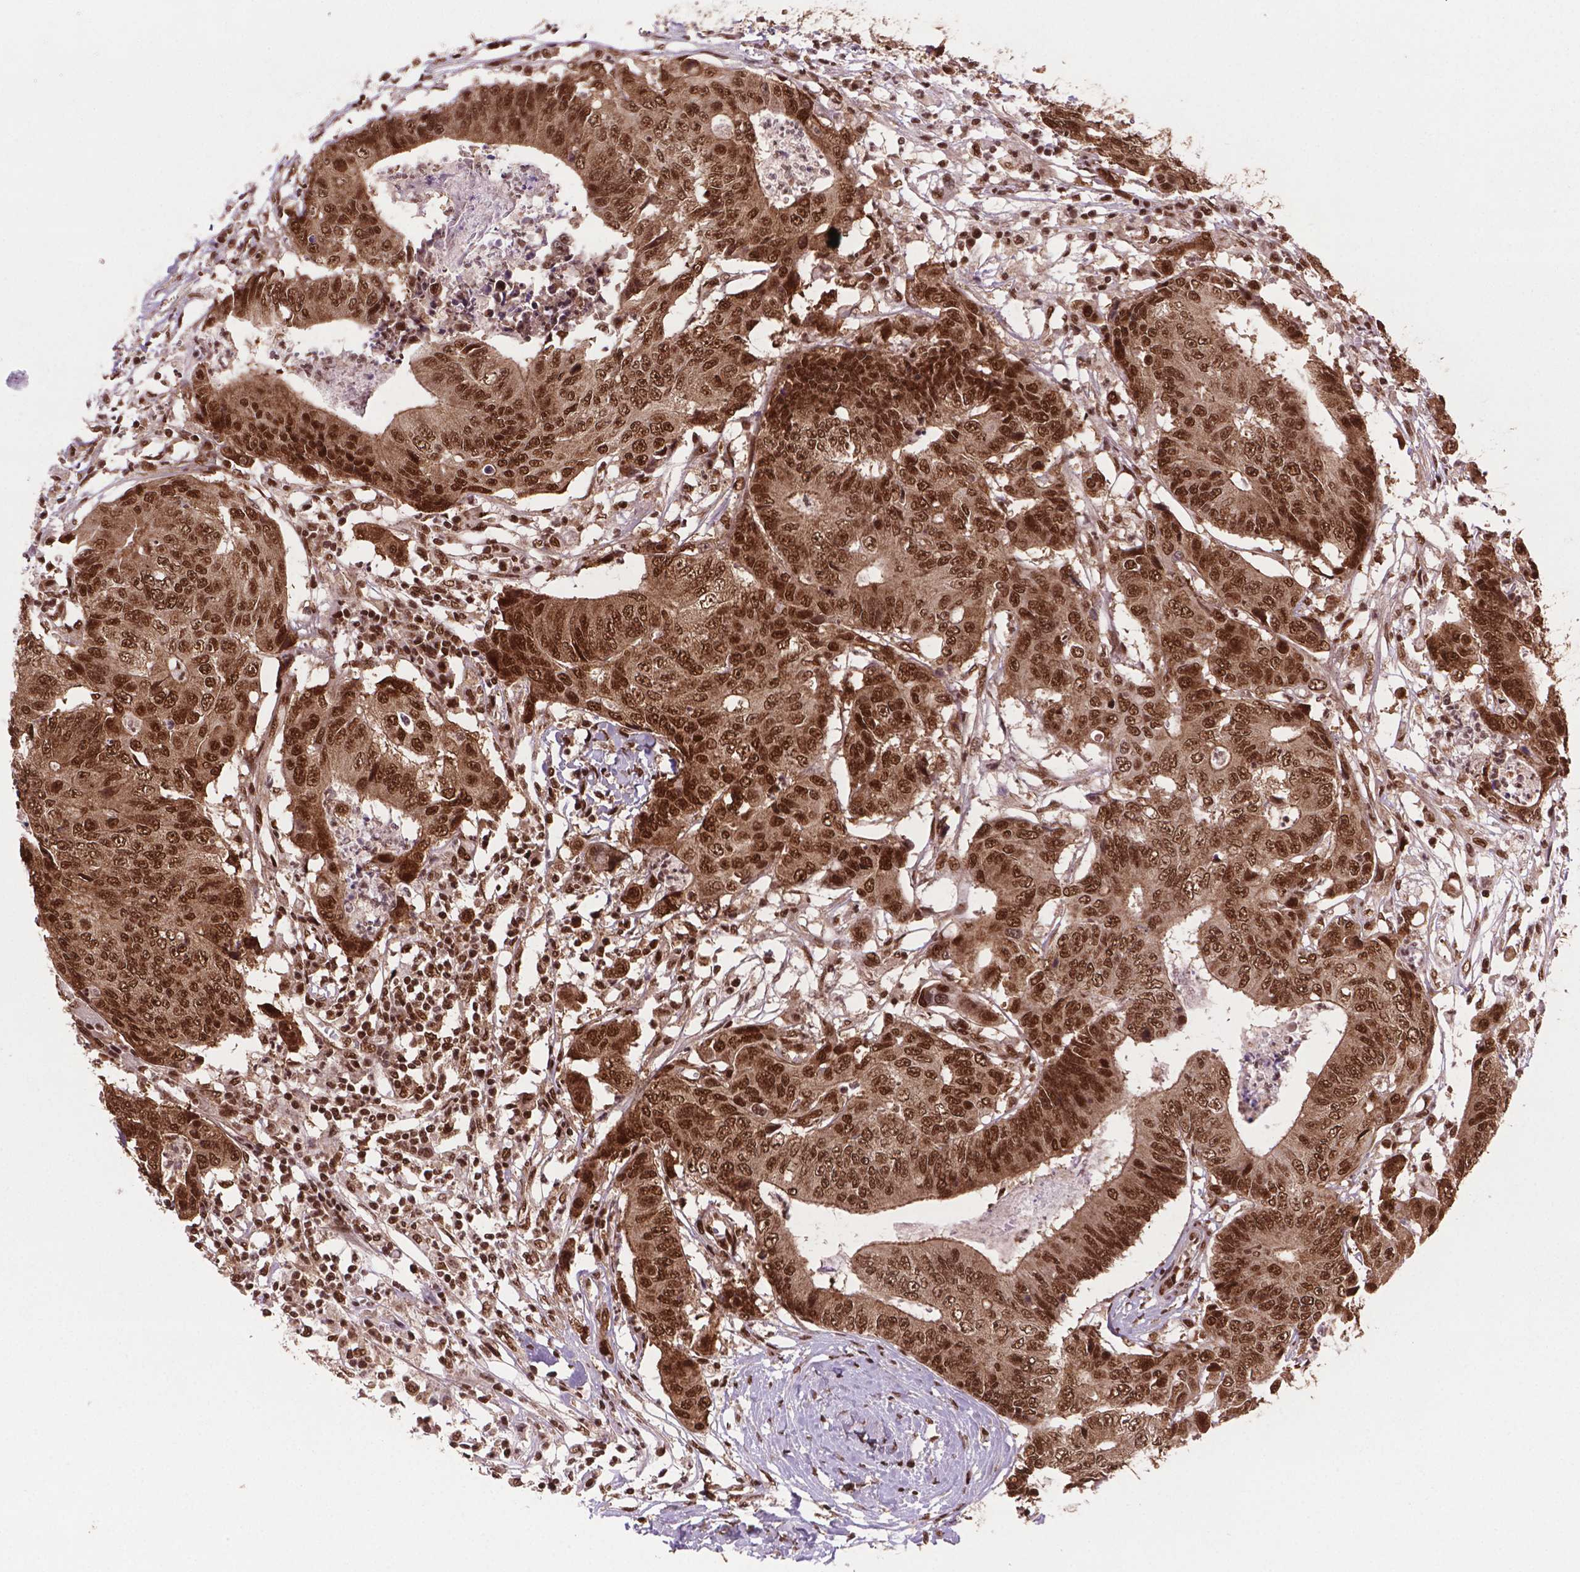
{"staining": {"intensity": "strong", "quantity": ">75%", "location": "nuclear"}, "tissue": "colorectal cancer", "cell_type": "Tumor cells", "image_type": "cancer", "snomed": [{"axis": "morphology", "description": "Adenocarcinoma, NOS"}, {"axis": "topography", "description": "Colon"}], "caption": "Protein staining of colorectal cancer (adenocarcinoma) tissue reveals strong nuclear staining in about >75% of tumor cells. The staining was performed using DAB (3,3'-diaminobenzidine), with brown indicating positive protein expression. Nuclei are stained blue with hematoxylin.", "gene": "SIRT6", "patient": {"sex": "female", "age": 48}}